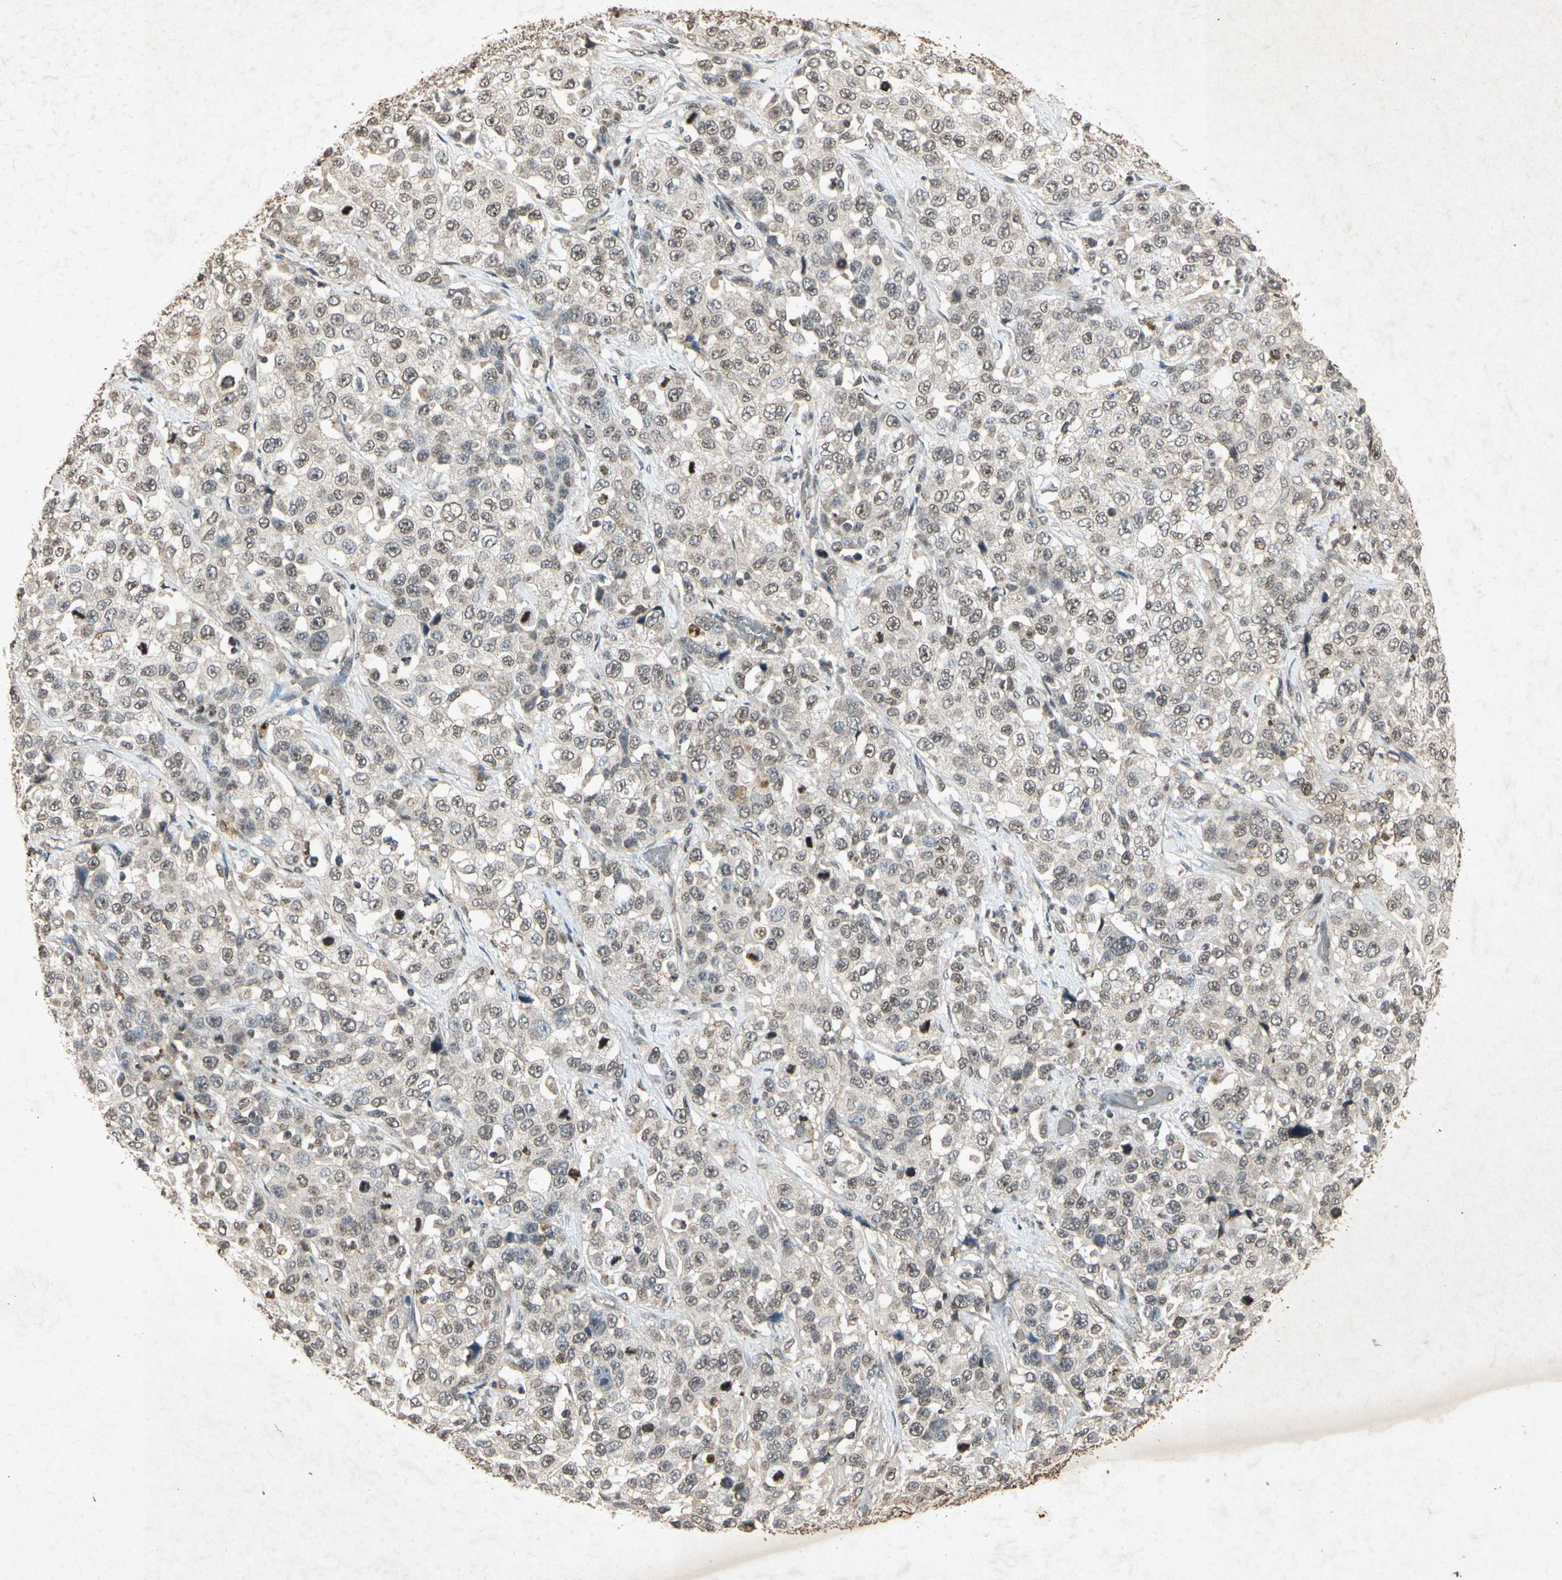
{"staining": {"intensity": "weak", "quantity": "25%-75%", "location": "cytoplasmic/membranous,nuclear"}, "tissue": "stomach cancer", "cell_type": "Tumor cells", "image_type": "cancer", "snomed": [{"axis": "morphology", "description": "Normal tissue, NOS"}, {"axis": "morphology", "description": "Adenocarcinoma, NOS"}, {"axis": "topography", "description": "Stomach"}], "caption": "Immunohistochemical staining of human stomach cancer (adenocarcinoma) demonstrates low levels of weak cytoplasmic/membranous and nuclear positivity in about 25%-75% of tumor cells.", "gene": "MSRB1", "patient": {"sex": "male", "age": 48}}